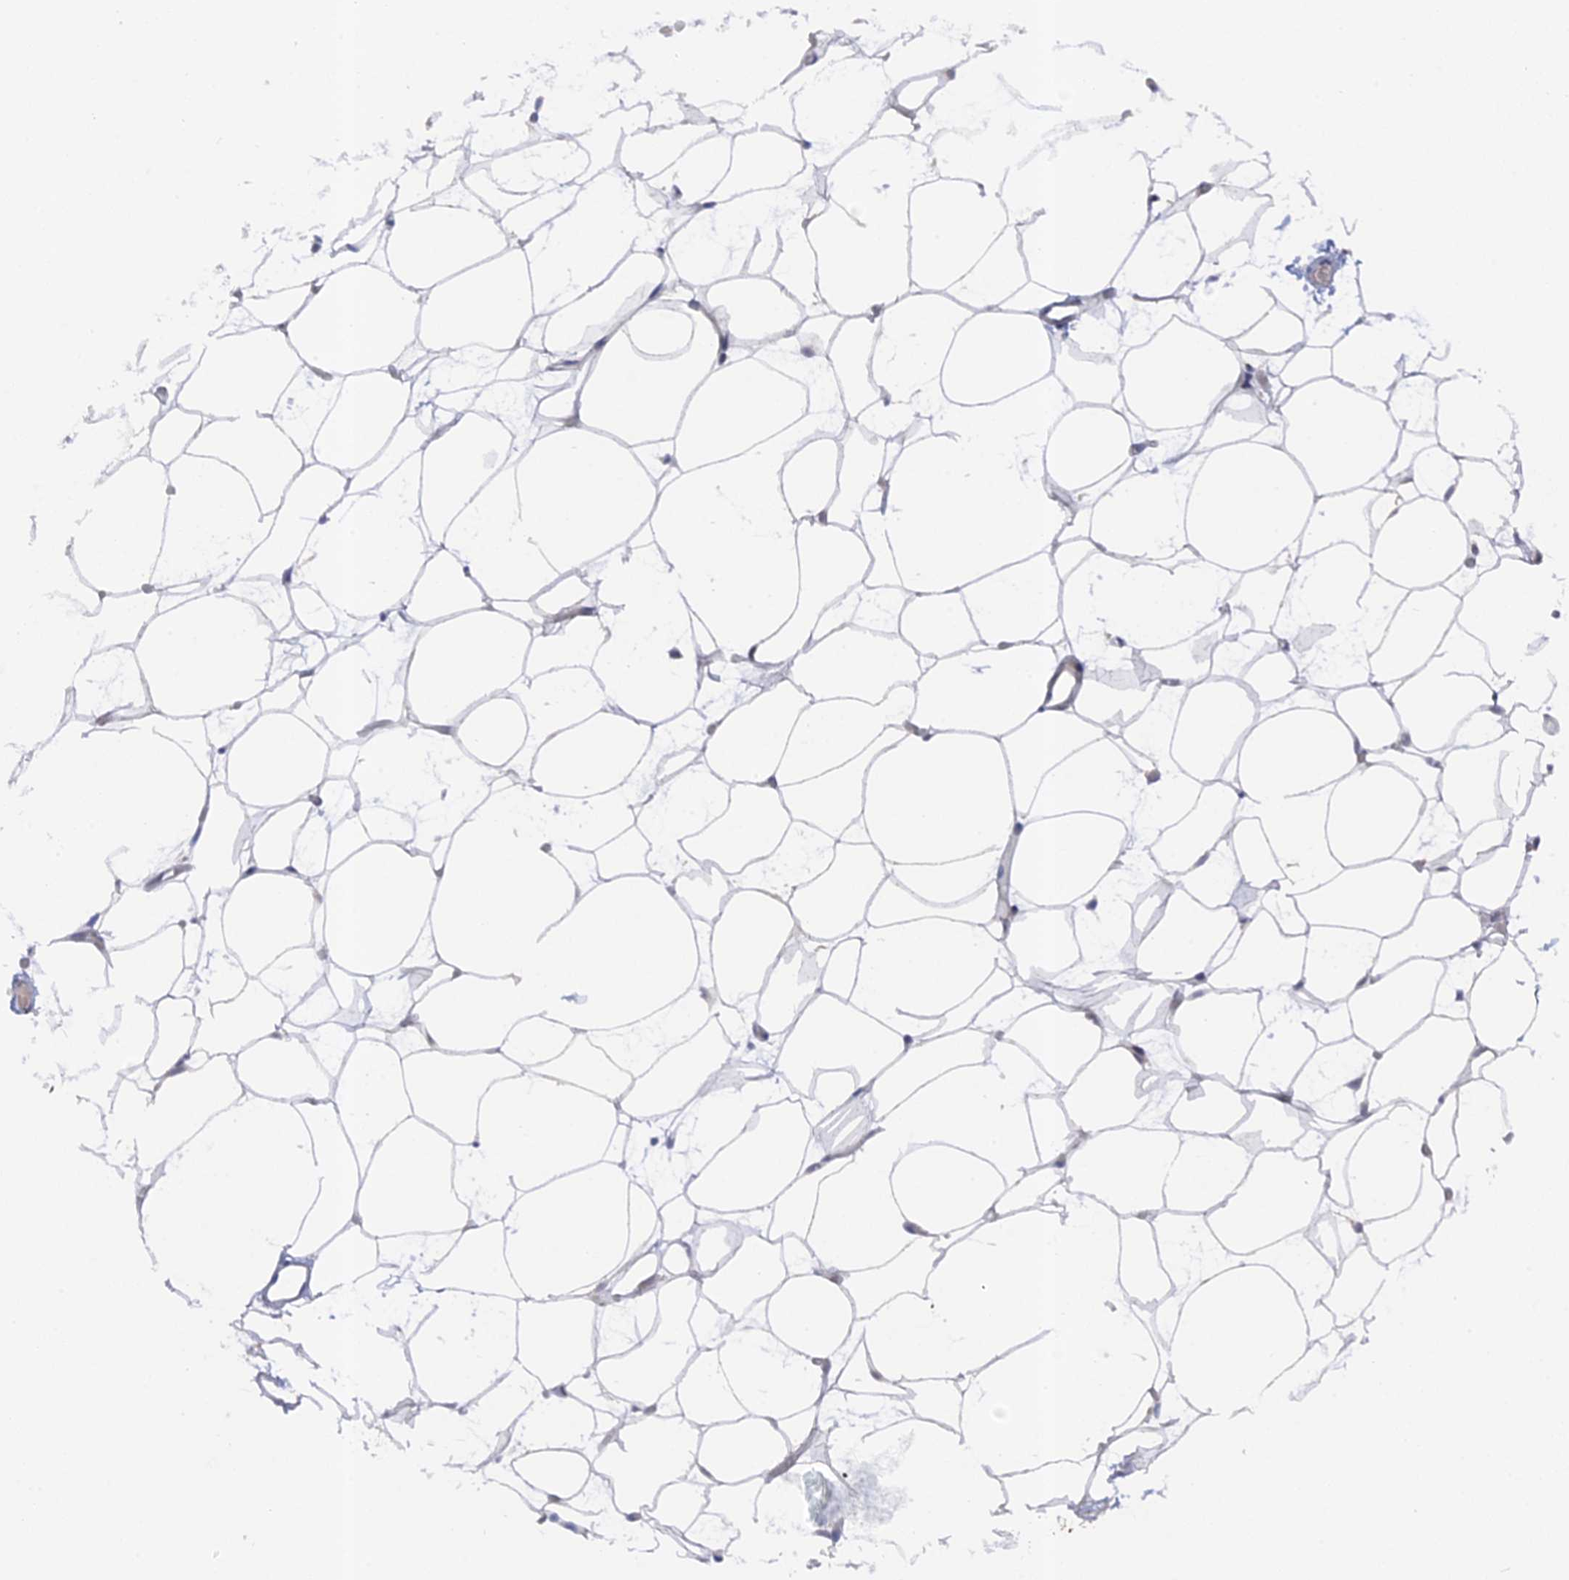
{"staining": {"intensity": "negative", "quantity": "none", "location": "none"}, "tissue": "adipose tissue", "cell_type": "Adipocytes", "image_type": "normal", "snomed": [{"axis": "morphology", "description": "Normal tissue, NOS"}, {"axis": "topography", "description": "Breast"}], "caption": "The IHC image has no significant staining in adipocytes of adipose tissue.", "gene": "TMEM161A", "patient": {"sex": "female", "age": 23}}